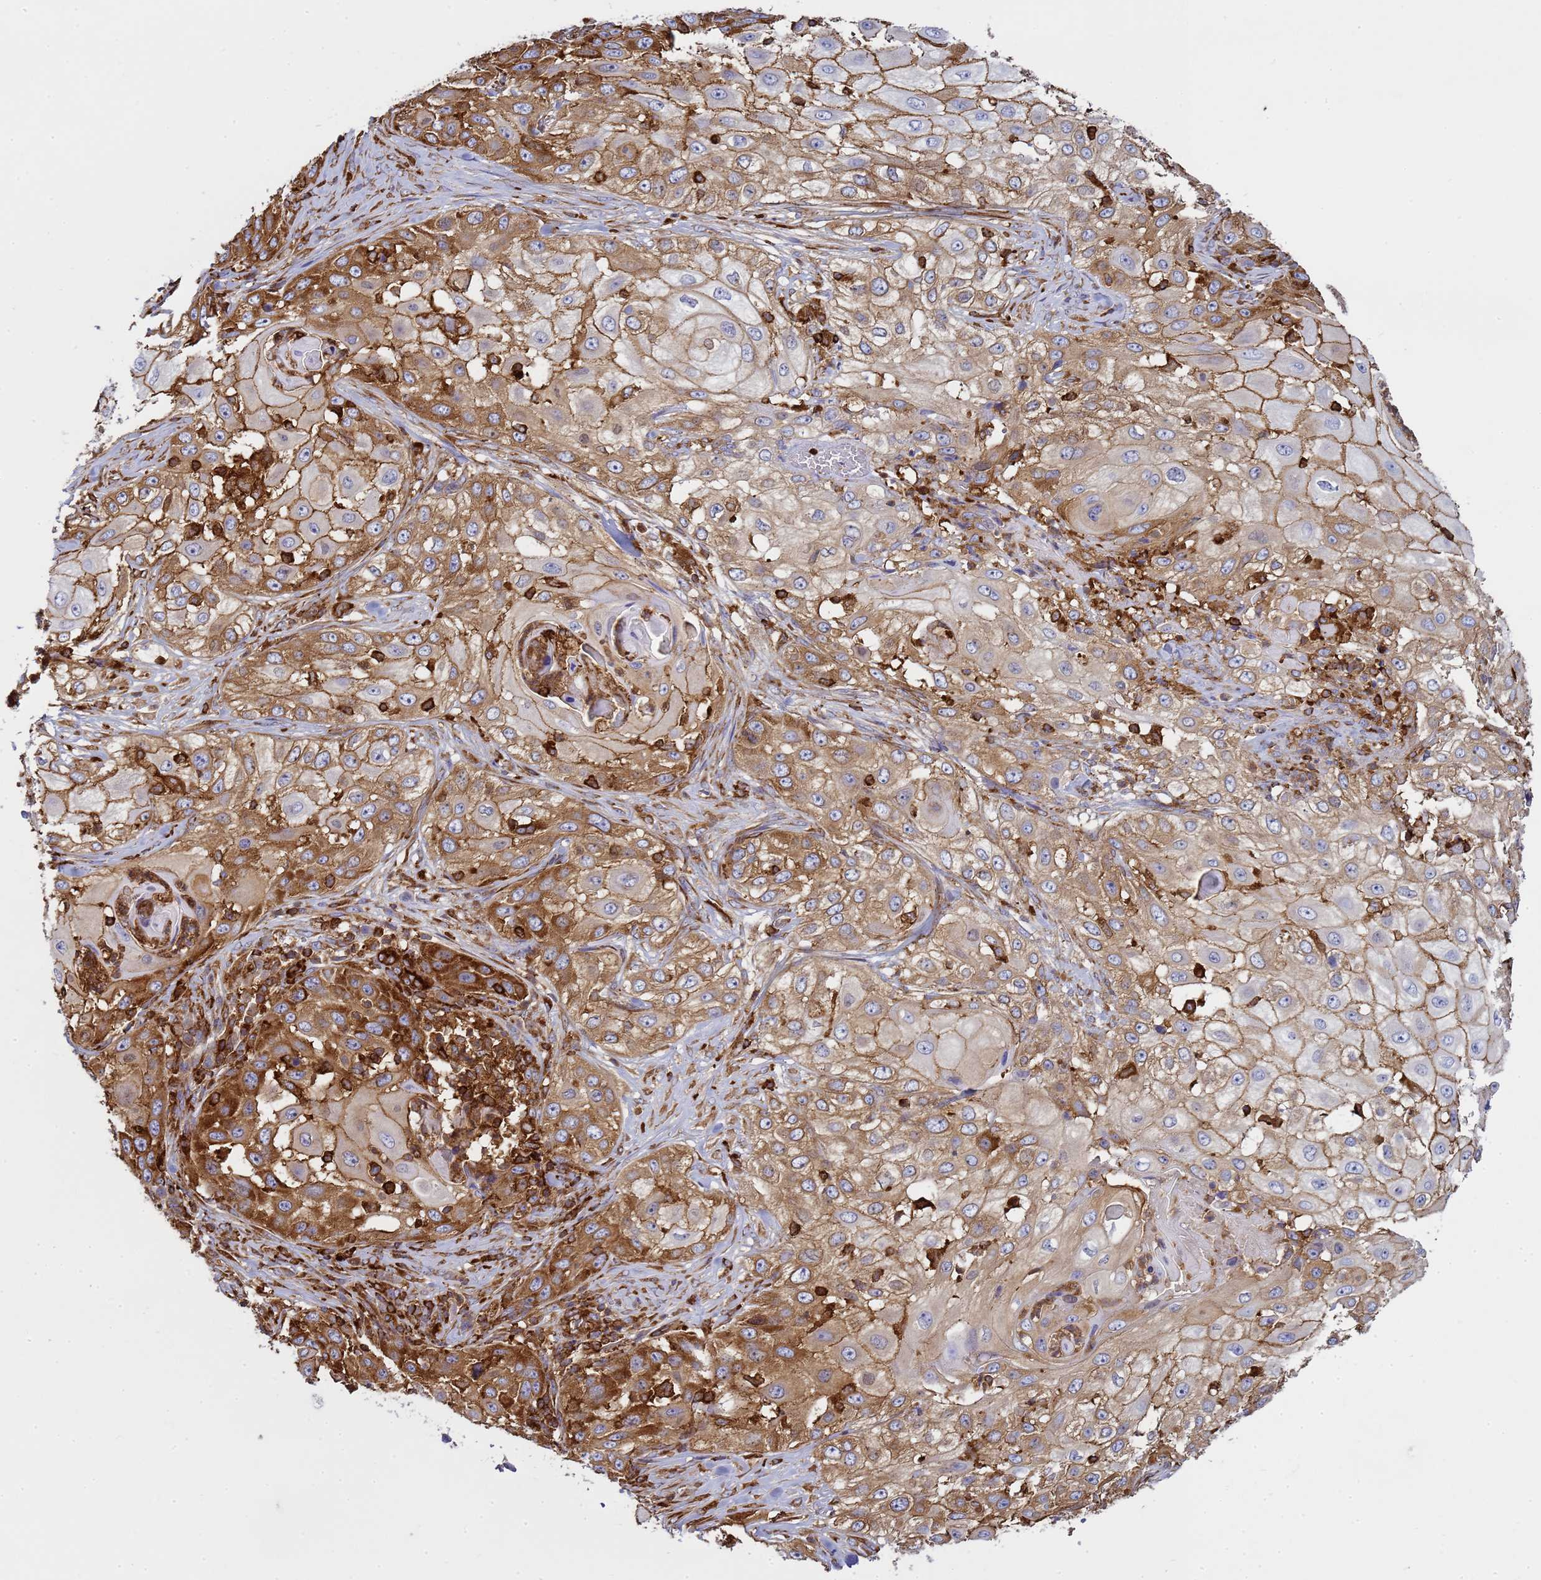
{"staining": {"intensity": "moderate", "quantity": ">75%", "location": "cytoplasmic/membranous"}, "tissue": "skin cancer", "cell_type": "Tumor cells", "image_type": "cancer", "snomed": [{"axis": "morphology", "description": "Squamous cell carcinoma, NOS"}, {"axis": "topography", "description": "Skin"}], "caption": "A photomicrograph of skin cancer stained for a protein displays moderate cytoplasmic/membranous brown staining in tumor cells.", "gene": "ZBTB8OS", "patient": {"sex": "female", "age": 44}}